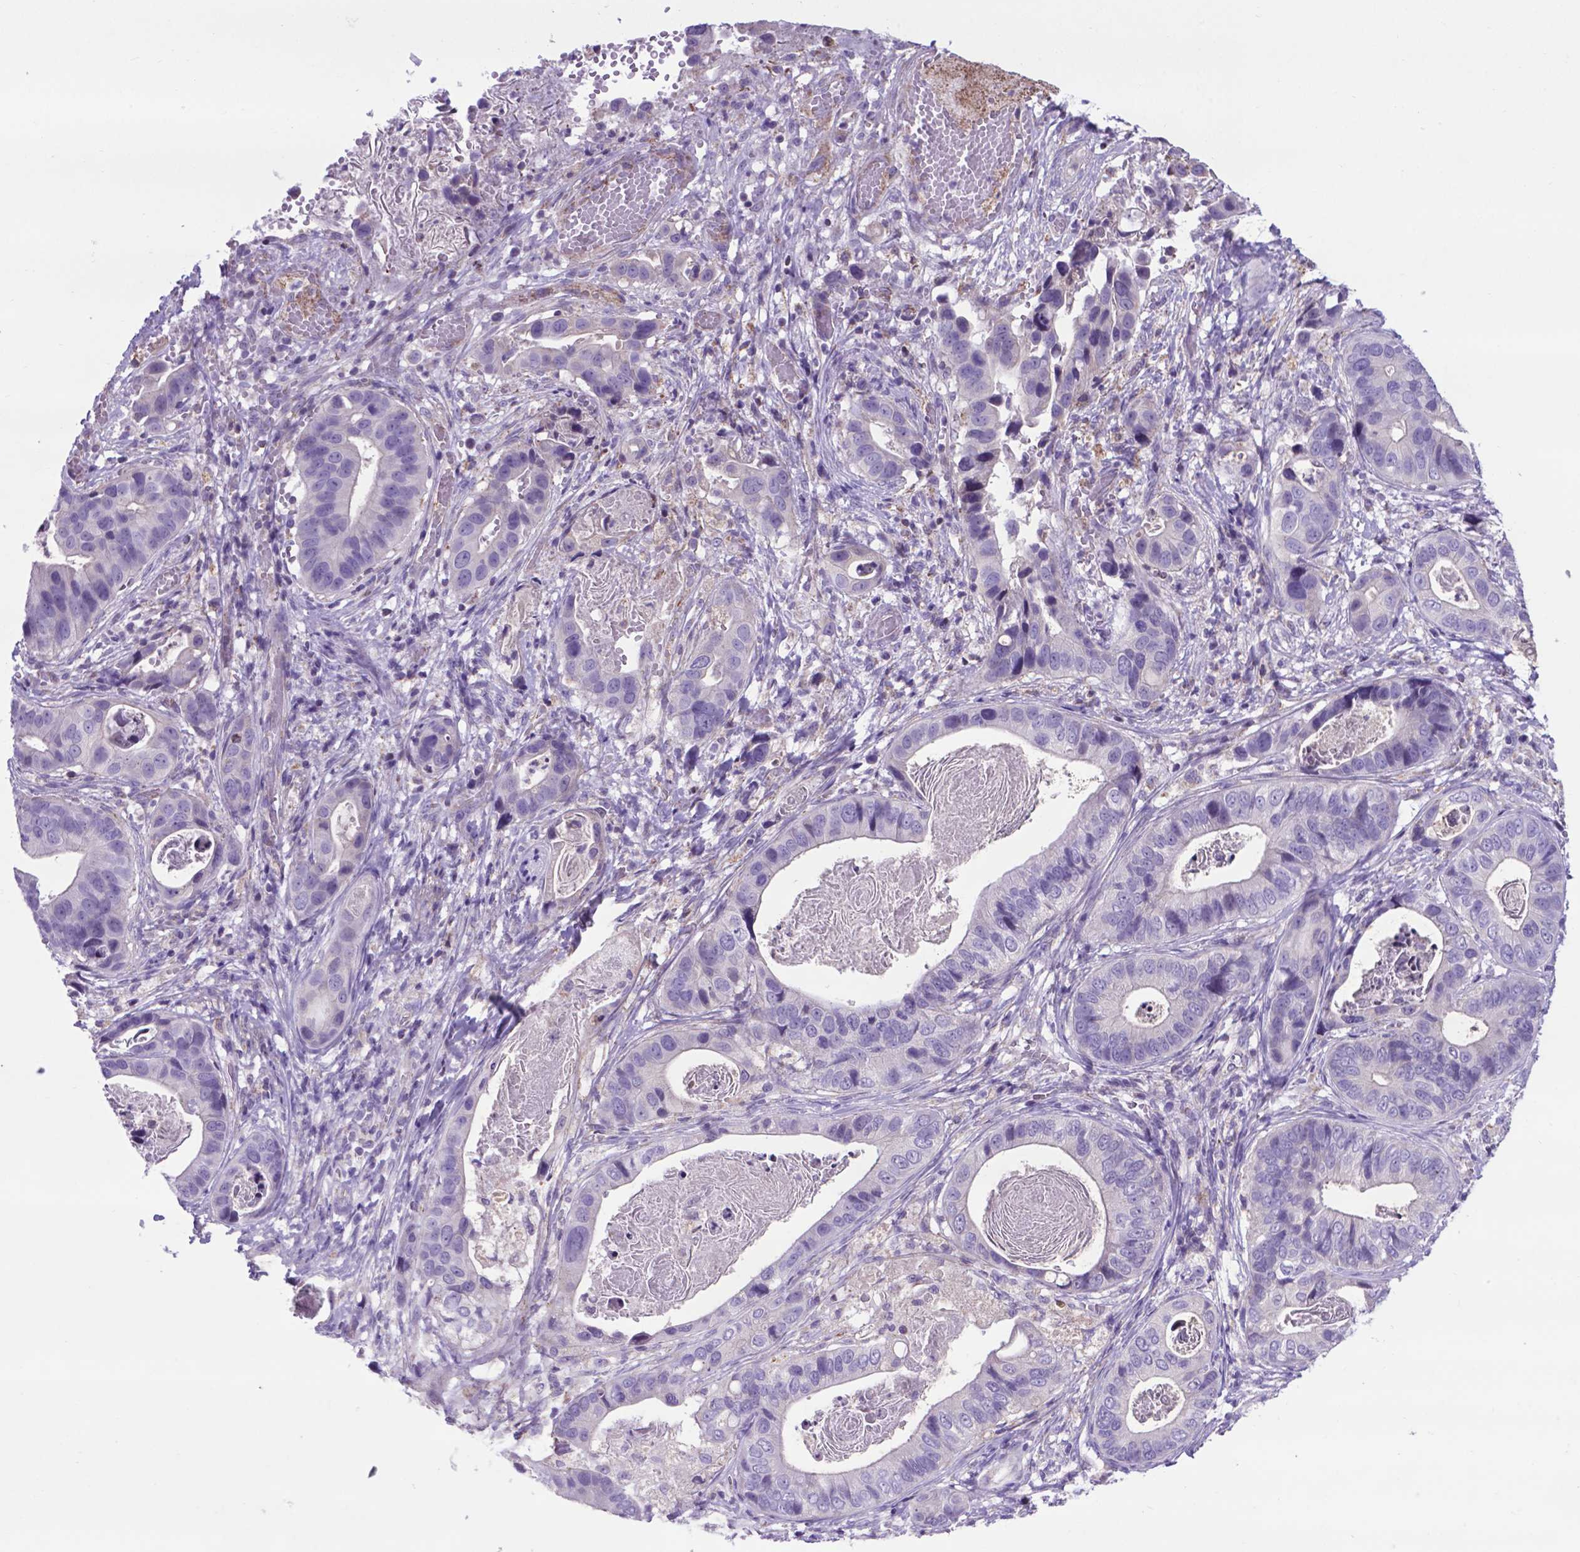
{"staining": {"intensity": "negative", "quantity": "none", "location": "none"}, "tissue": "stomach cancer", "cell_type": "Tumor cells", "image_type": "cancer", "snomed": [{"axis": "morphology", "description": "Adenocarcinoma, NOS"}, {"axis": "topography", "description": "Stomach"}], "caption": "High magnification brightfield microscopy of stomach adenocarcinoma stained with DAB (brown) and counterstained with hematoxylin (blue): tumor cells show no significant positivity. The staining was performed using DAB to visualize the protein expression in brown, while the nuclei were stained in blue with hematoxylin (Magnification: 20x).", "gene": "POU3F3", "patient": {"sex": "male", "age": 84}}